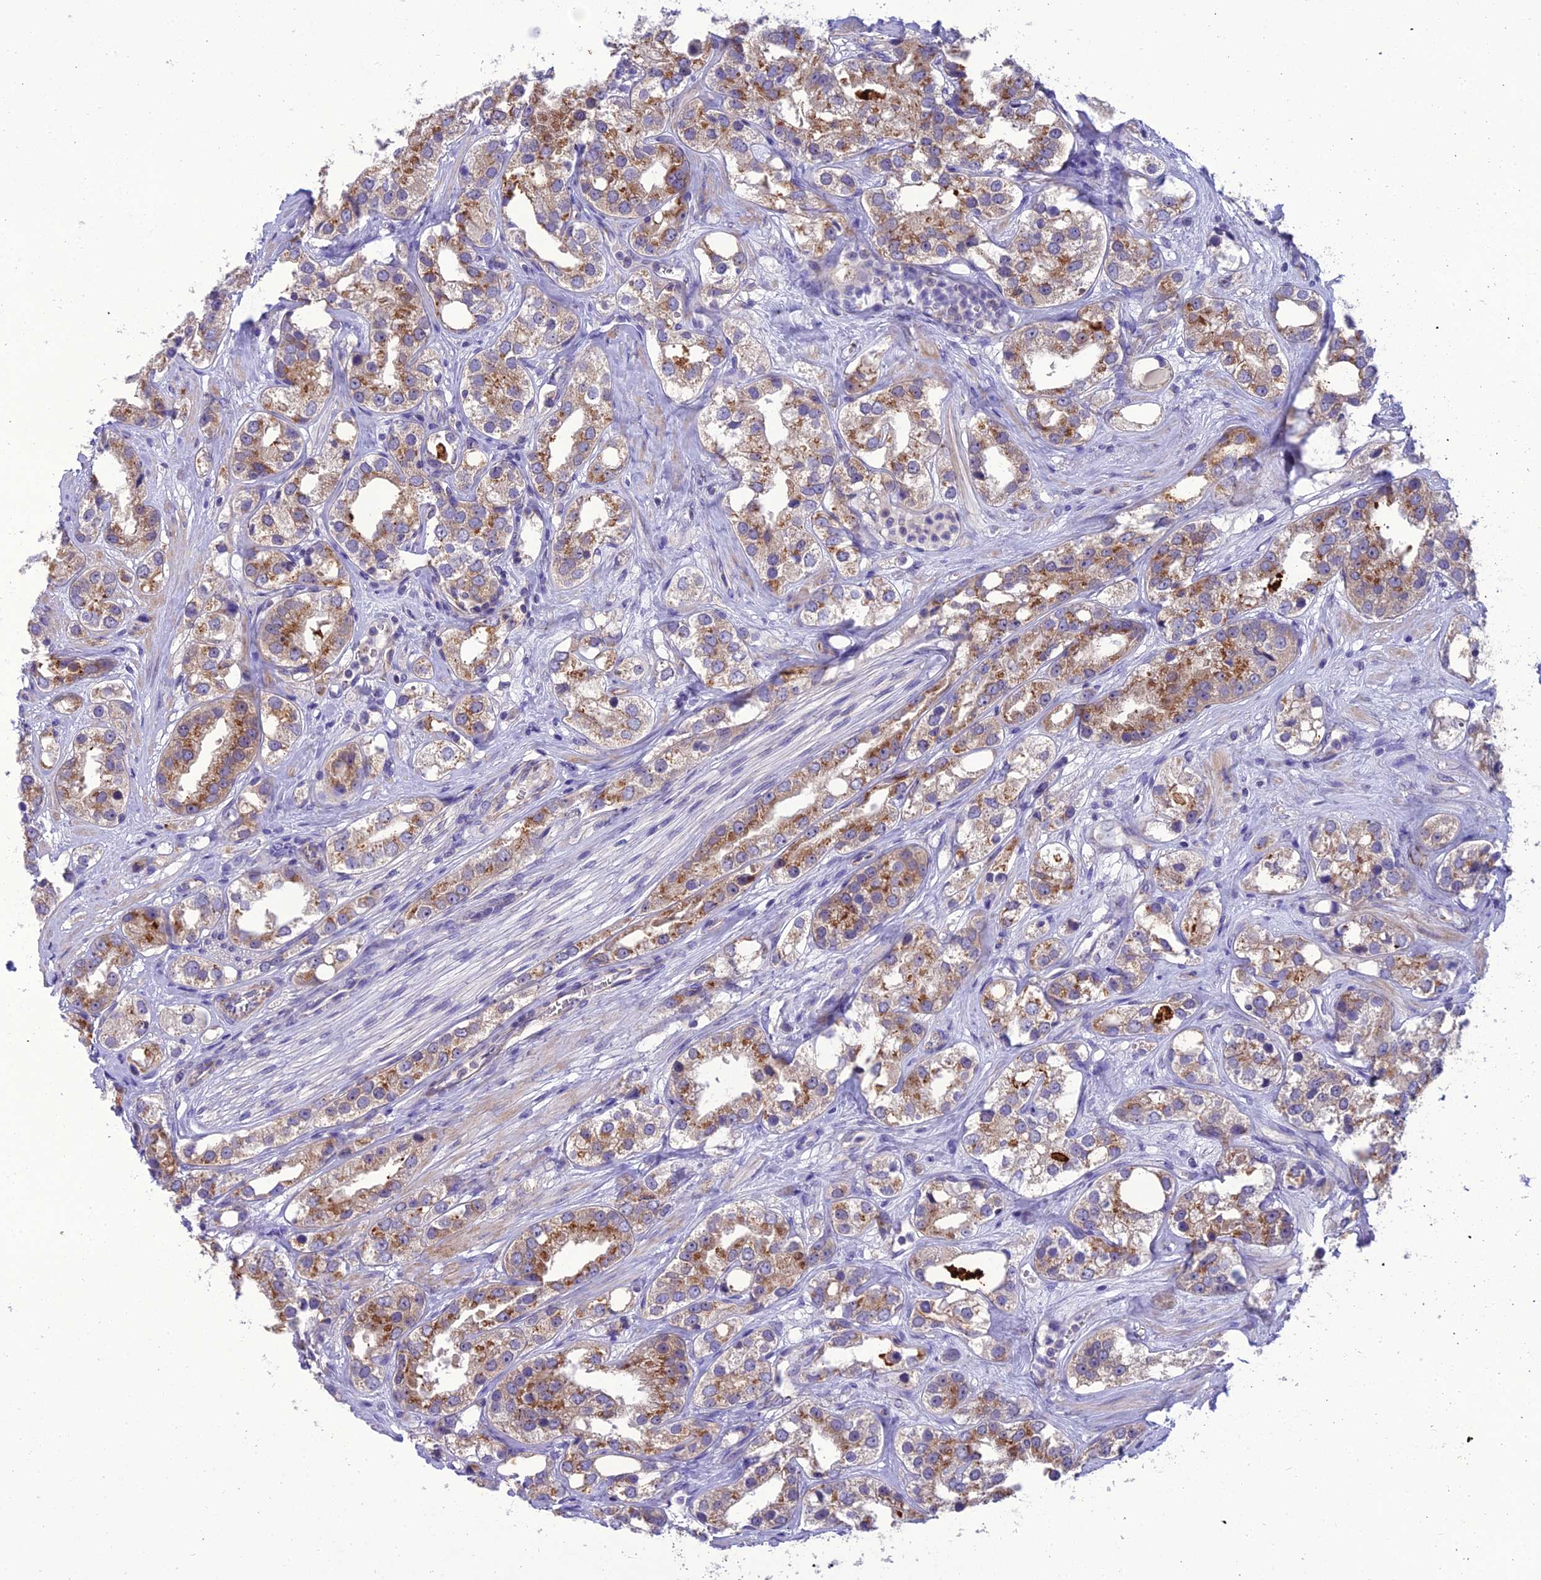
{"staining": {"intensity": "moderate", "quantity": ">75%", "location": "cytoplasmic/membranous"}, "tissue": "prostate cancer", "cell_type": "Tumor cells", "image_type": "cancer", "snomed": [{"axis": "morphology", "description": "Adenocarcinoma, NOS"}, {"axis": "topography", "description": "Prostate"}], "caption": "Protein expression by immunohistochemistry exhibits moderate cytoplasmic/membranous positivity in about >75% of tumor cells in adenocarcinoma (prostate).", "gene": "GOLPH3", "patient": {"sex": "male", "age": 79}}